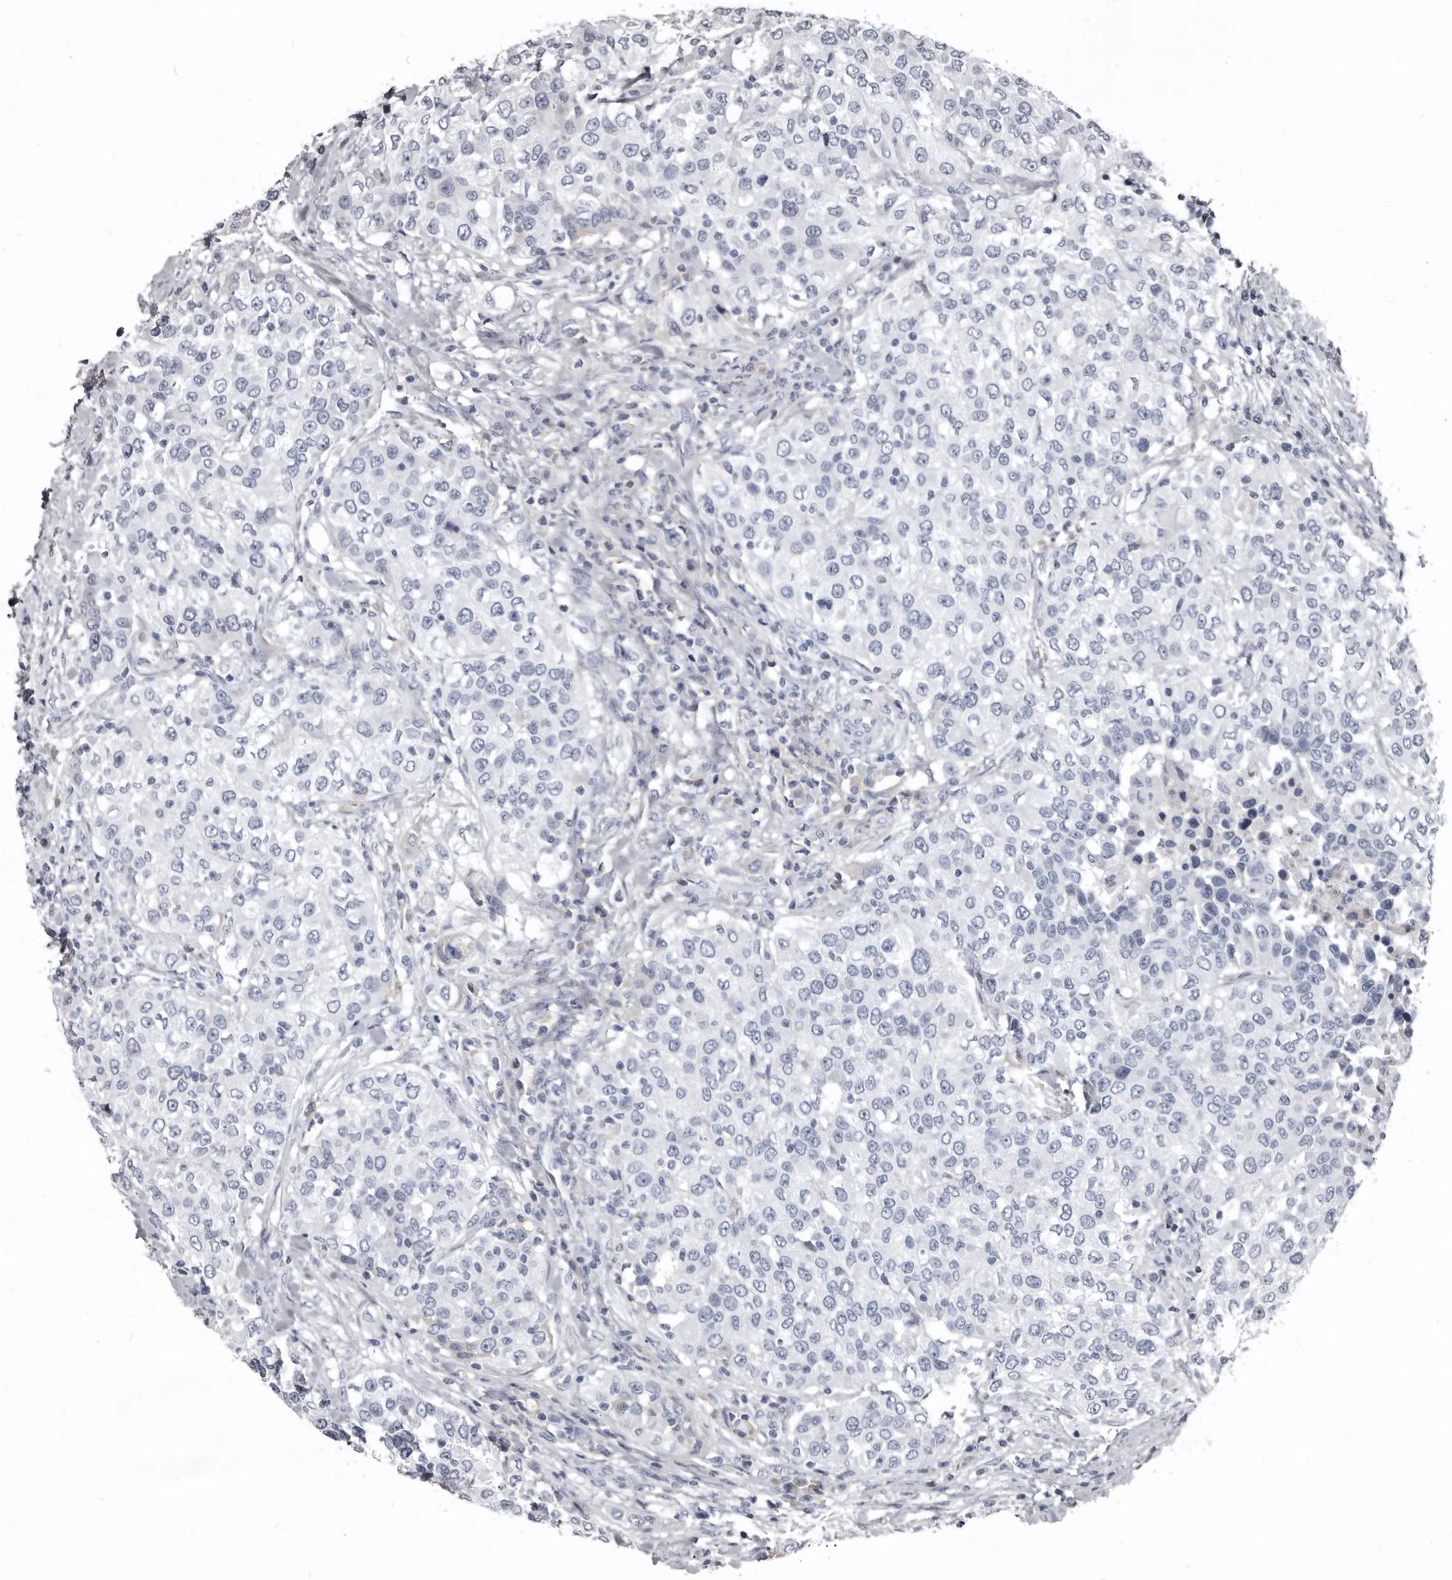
{"staining": {"intensity": "negative", "quantity": "none", "location": "none"}, "tissue": "urothelial cancer", "cell_type": "Tumor cells", "image_type": "cancer", "snomed": [{"axis": "morphology", "description": "Urothelial carcinoma, High grade"}, {"axis": "topography", "description": "Urinary bladder"}], "caption": "Photomicrograph shows no protein expression in tumor cells of urothelial cancer tissue.", "gene": "GREB1", "patient": {"sex": "female", "age": 80}}